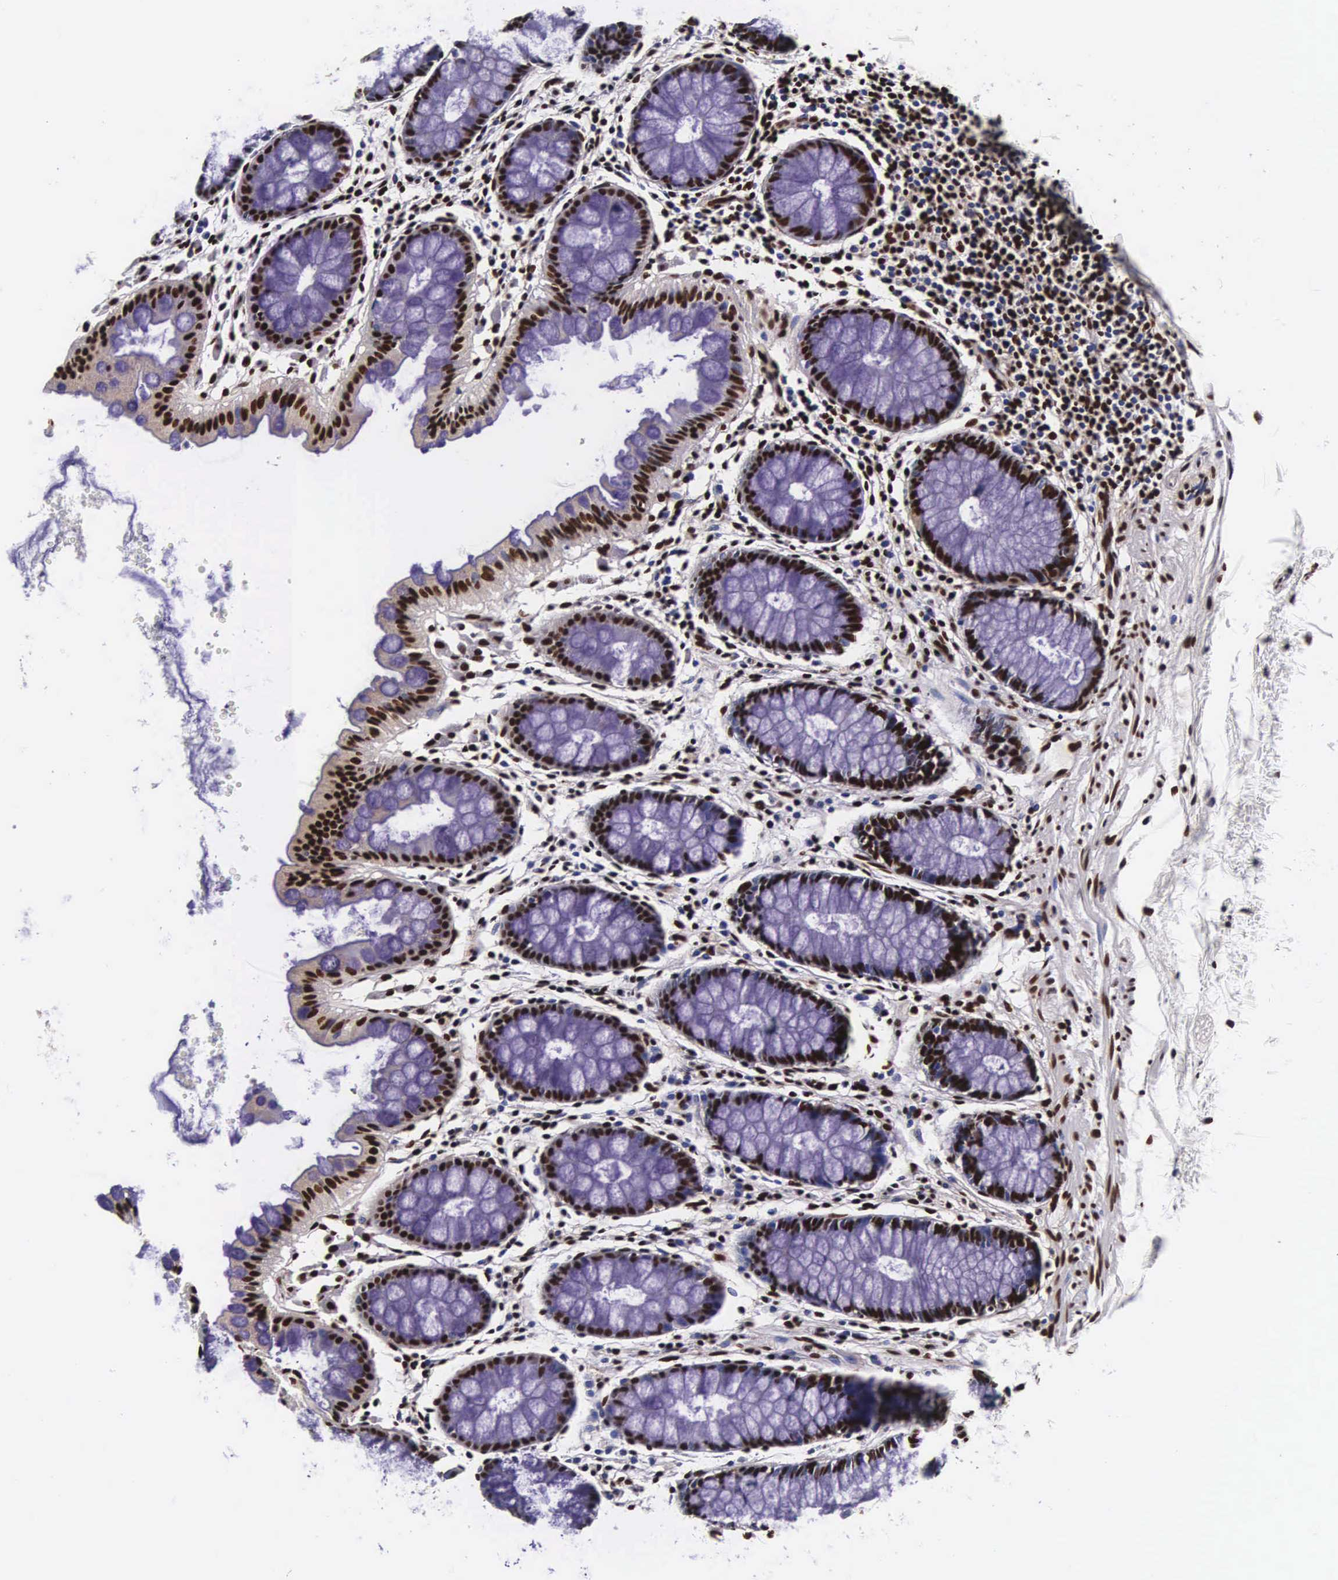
{"staining": {"intensity": "strong", "quantity": ">75%", "location": "nuclear"}, "tissue": "rectum", "cell_type": "Glandular cells", "image_type": "normal", "snomed": [{"axis": "morphology", "description": "Normal tissue, NOS"}, {"axis": "topography", "description": "Rectum"}], "caption": "Strong nuclear protein staining is appreciated in approximately >75% of glandular cells in rectum.", "gene": "BCL2L2", "patient": {"sex": "male", "age": 77}}